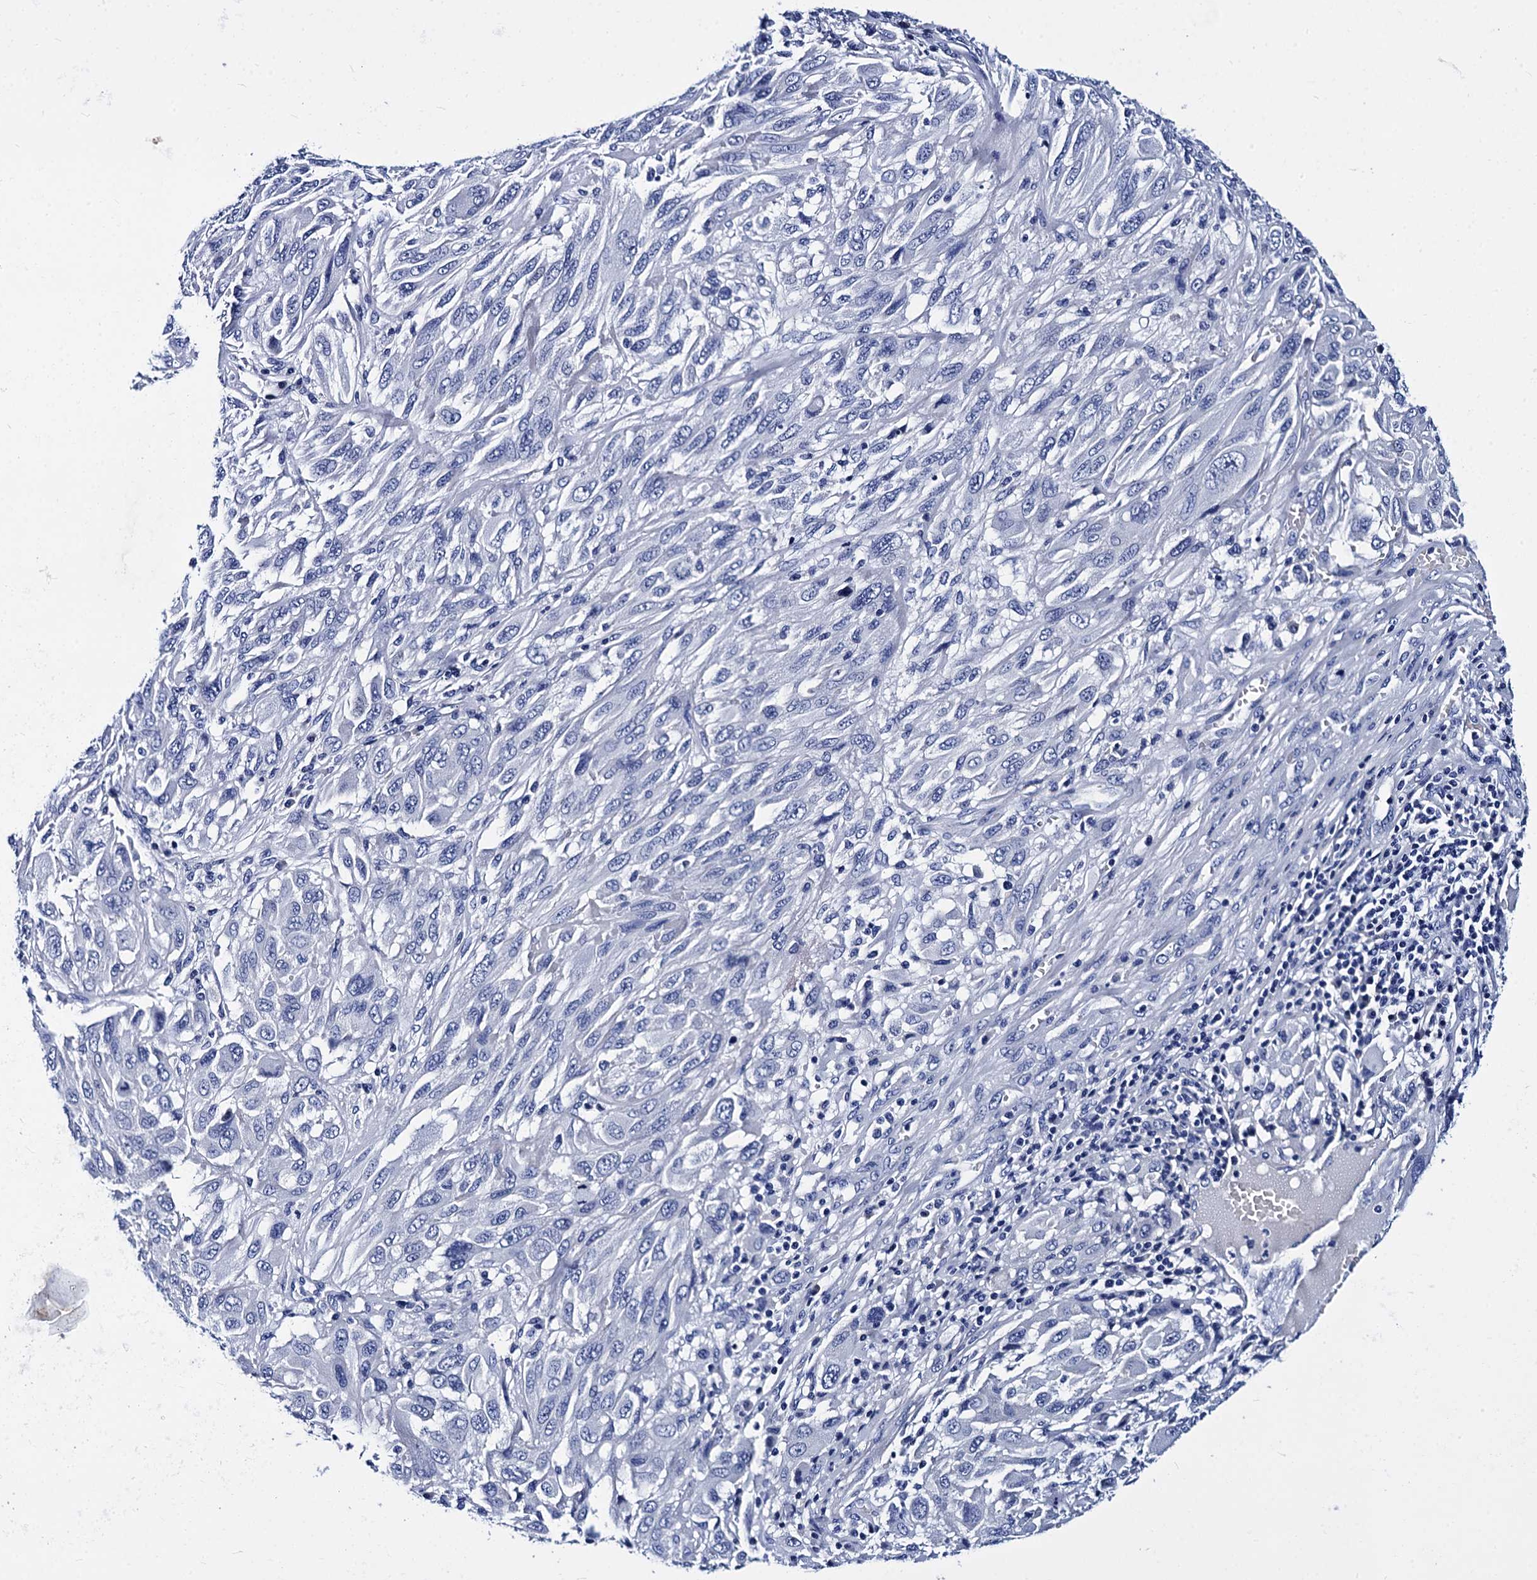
{"staining": {"intensity": "negative", "quantity": "none", "location": "none"}, "tissue": "melanoma", "cell_type": "Tumor cells", "image_type": "cancer", "snomed": [{"axis": "morphology", "description": "Malignant melanoma, NOS"}, {"axis": "topography", "description": "Skin"}], "caption": "Human malignant melanoma stained for a protein using immunohistochemistry demonstrates no expression in tumor cells.", "gene": "MYBPC3", "patient": {"sex": "female", "age": 91}}